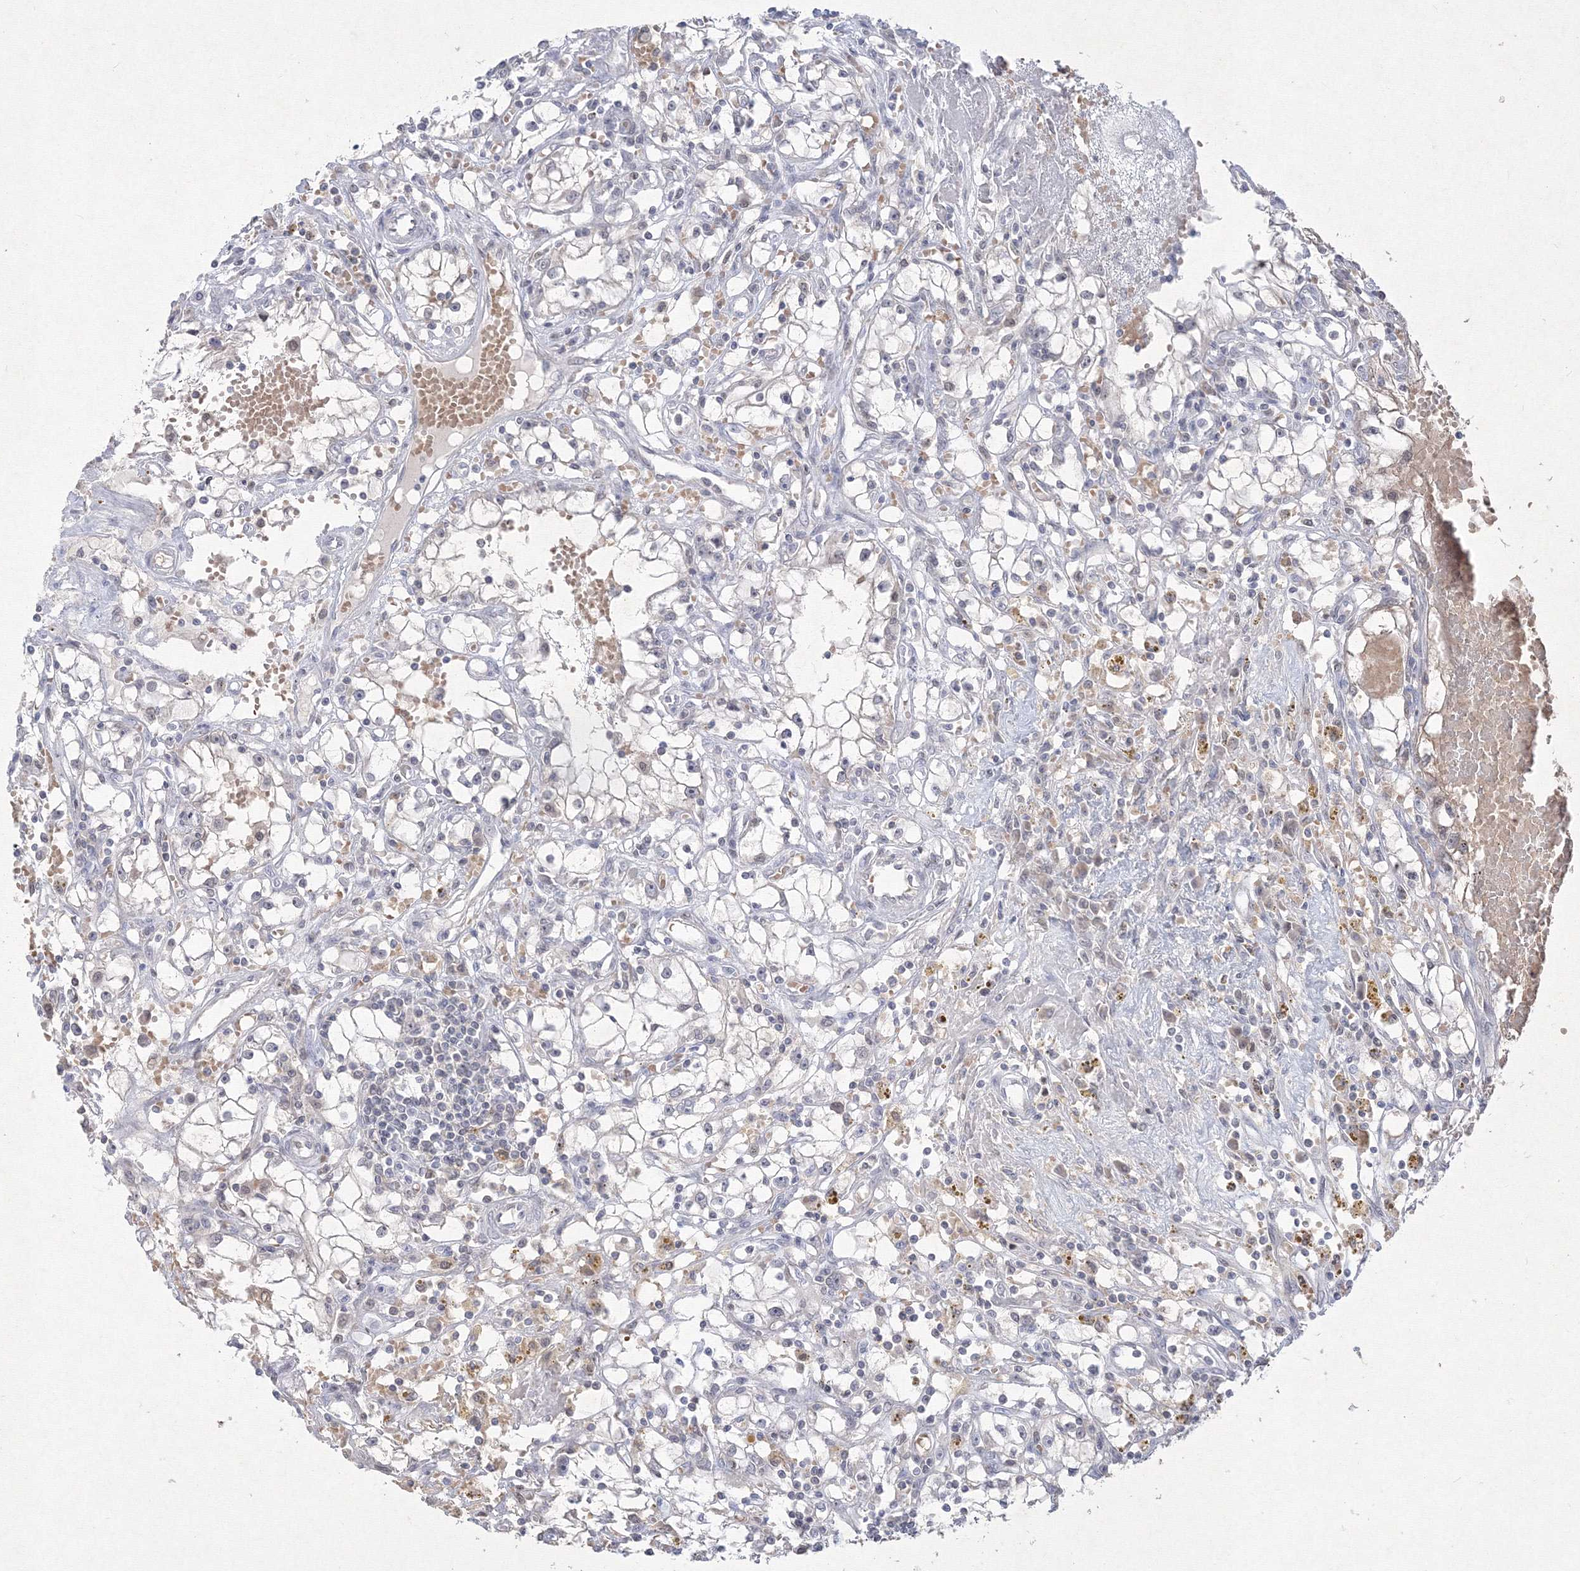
{"staining": {"intensity": "negative", "quantity": "none", "location": "none"}, "tissue": "renal cancer", "cell_type": "Tumor cells", "image_type": "cancer", "snomed": [{"axis": "morphology", "description": "Adenocarcinoma, NOS"}, {"axis": "topography", "description": "Kidney"}], "caption": "Renal cancer (adenocarcinoma) was stained to show a protein in brown. There is no significant expression in tumor cells.", "gene": "NXPE3", "patient": {"sex": "male", "age": 56}}